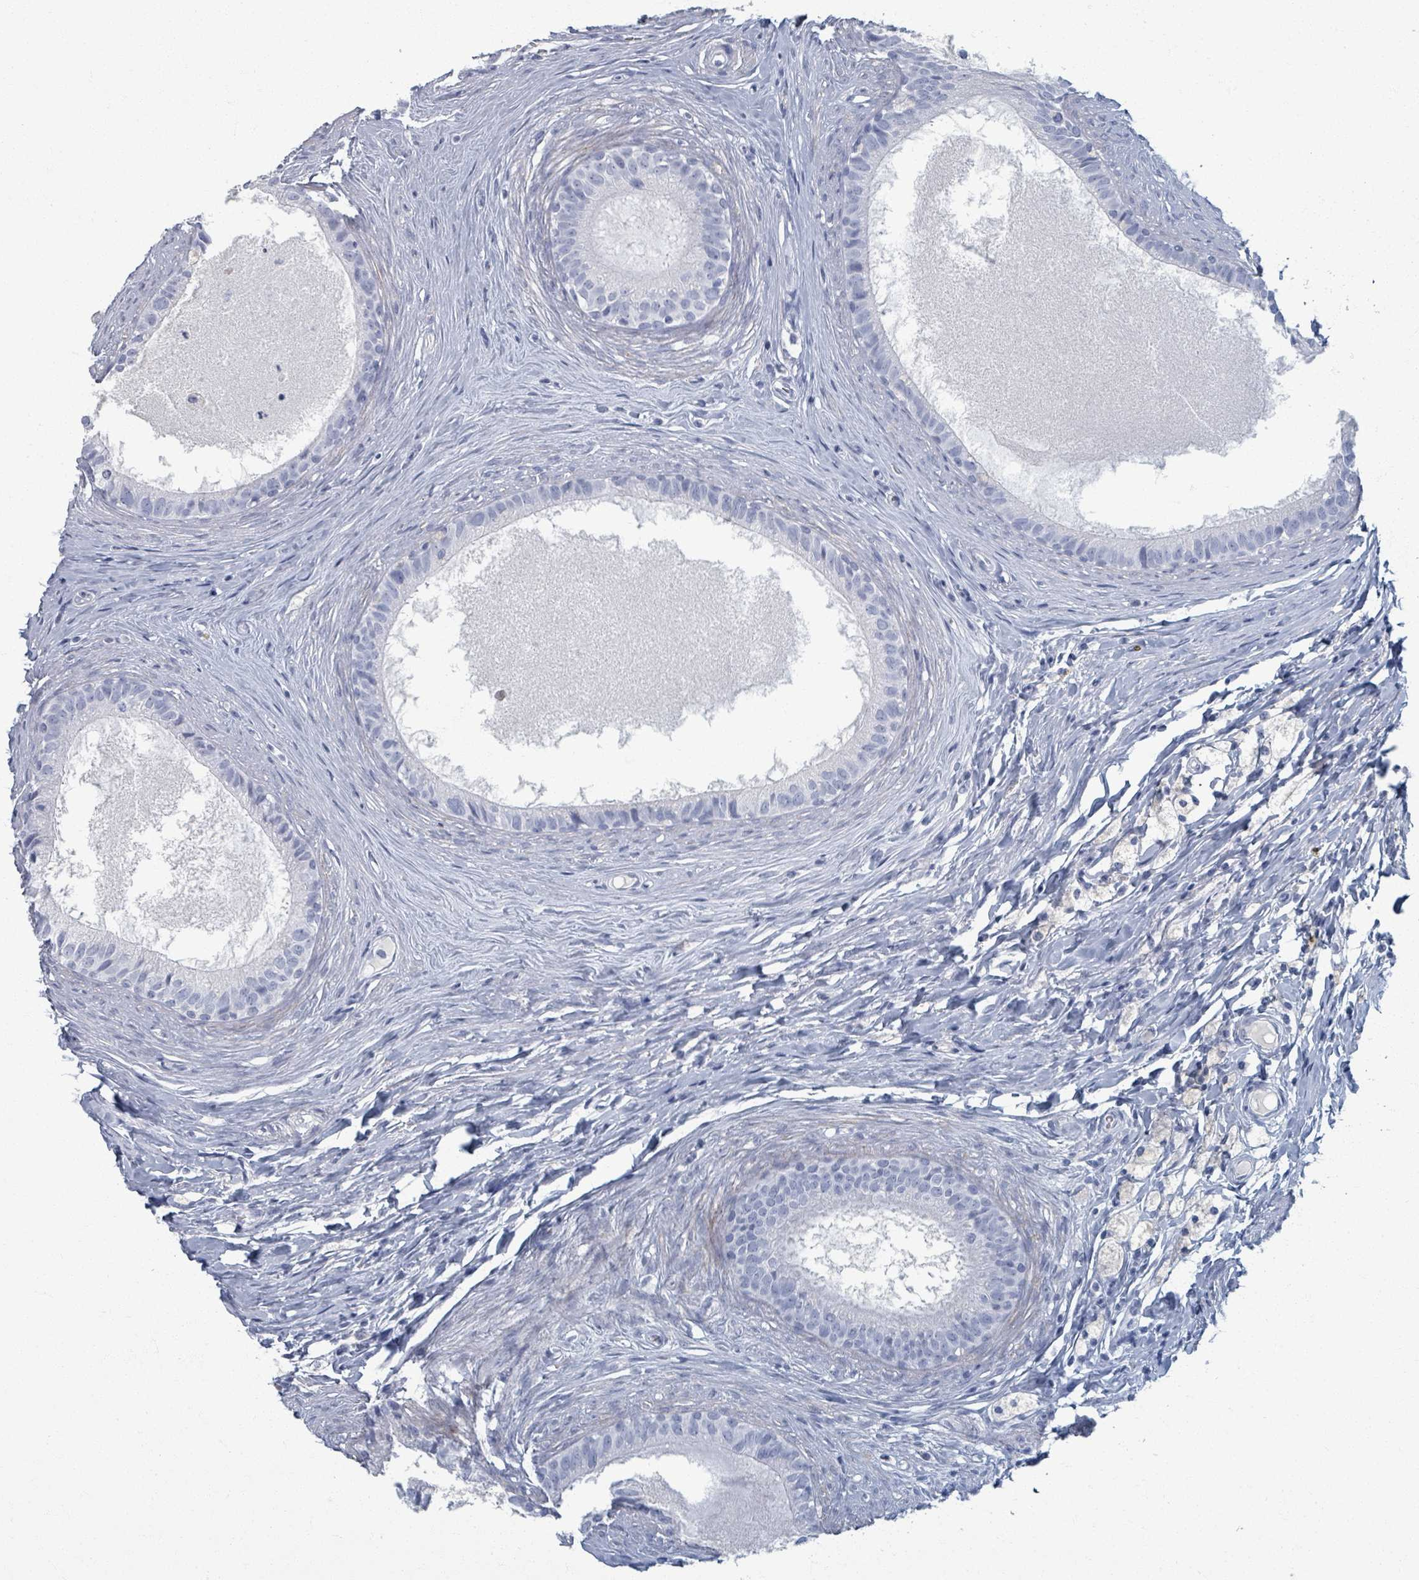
{"staining": {"intensity": "negative", "quantity": "none", "location": "none"}, "tissue": "epididymis", "cell_type": "Glandular cells", "image_type": "normal", "snomed": [{"axis": "morphology", "description": "Normal tissue, NOS"}, {"axis": "topography", "description": "Epididymis"}], "caption": "Human epididymis stained for a protein using immunohistochemistry demonstrates no staining in glandular cells.", "gene": "TAS2R1", "patient": {"sex": "male", "age": 80}}